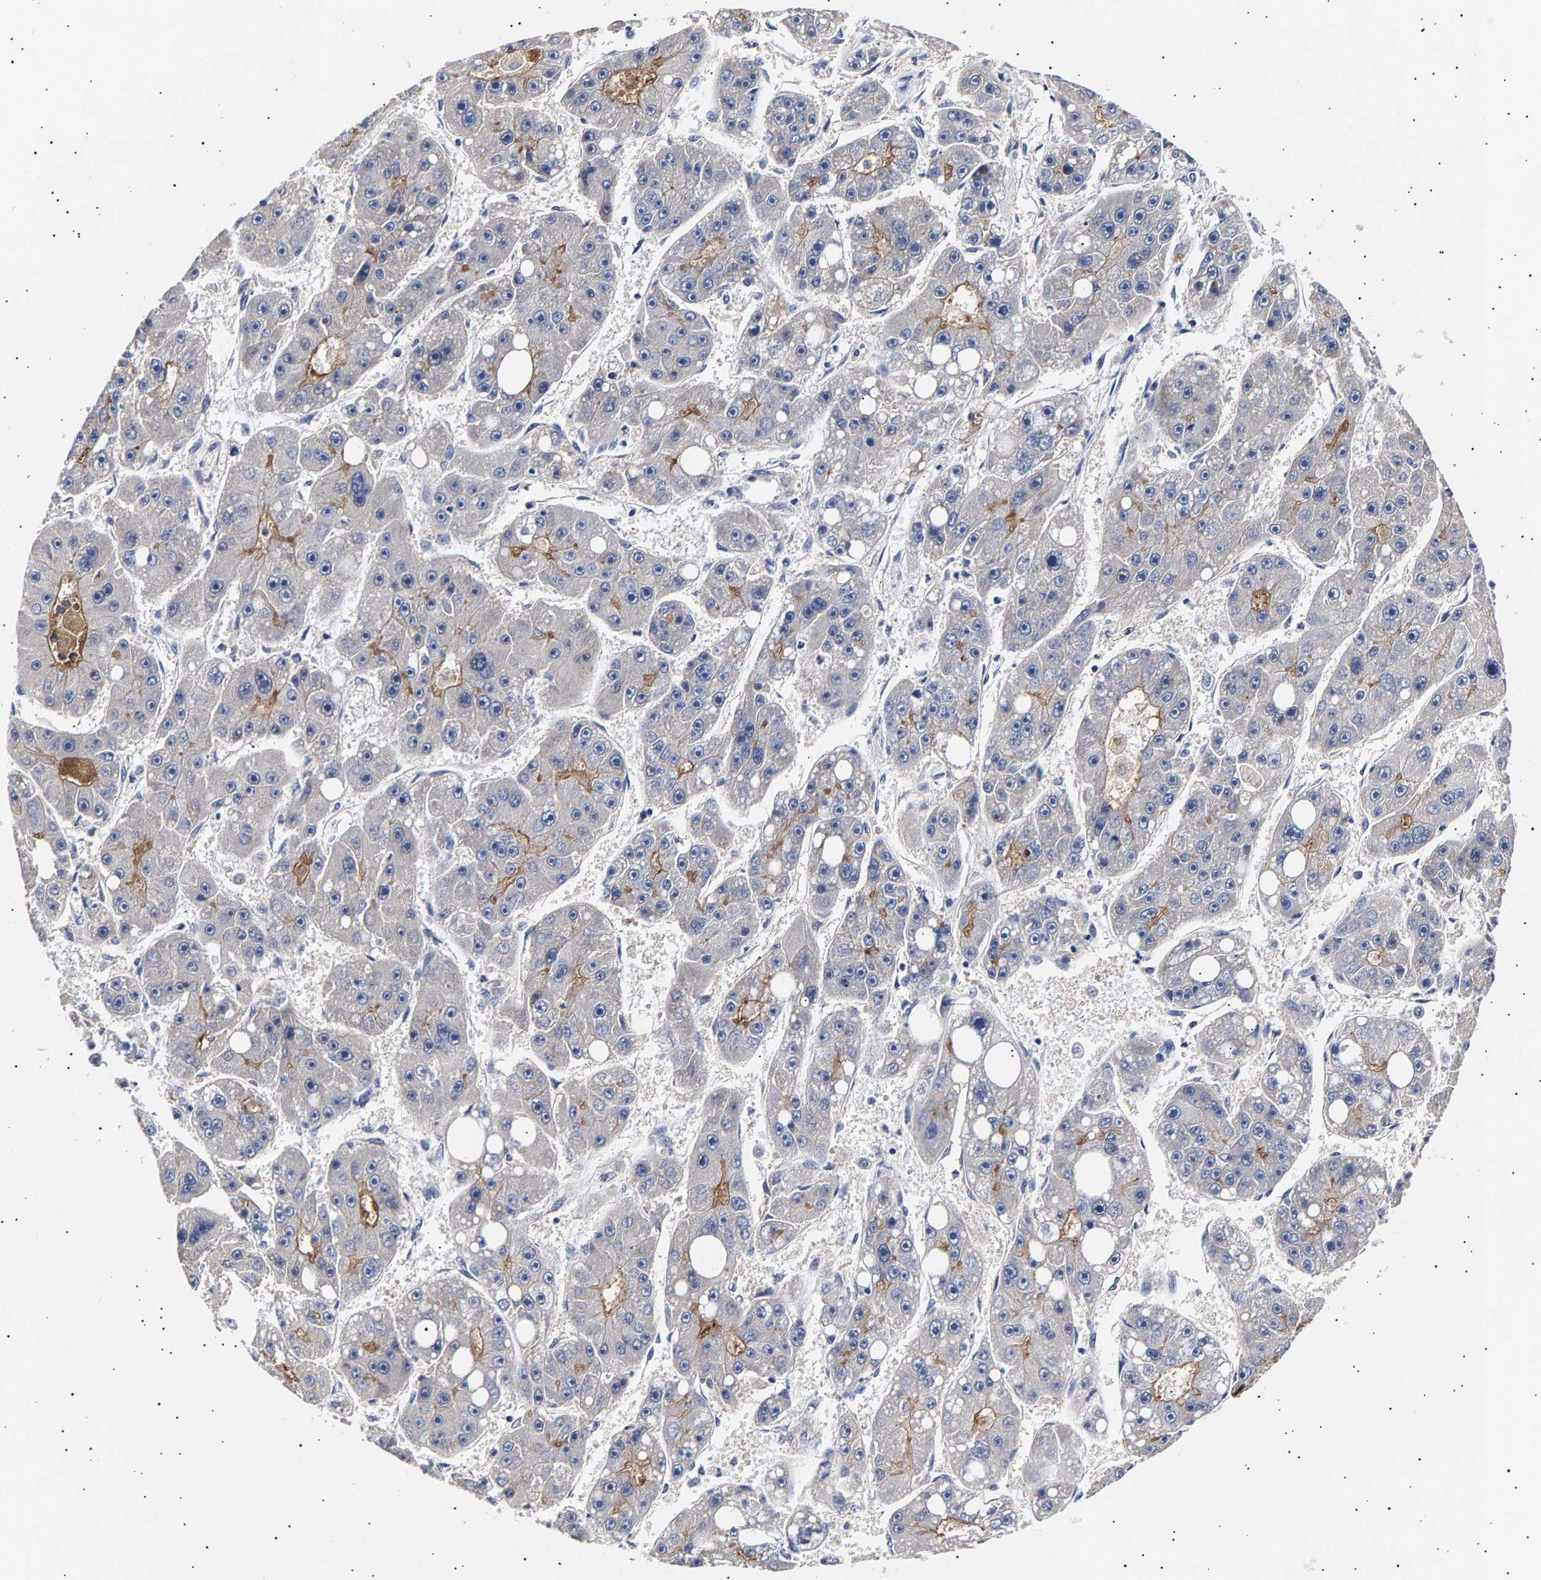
{"staining": {"intensity": "weak", "quantity": "<25%", "location": "cytoplasmic/membranous"}, "tissue": "liver cancer", "cell_type": "Tumor cells", "image_type": "cancer", "snomed": [{"axis": "morphology", "description": "Carcinoma, Hepatocellular, NOS"}, {"axis": "topography", "description": "Liver"}], "caption": "This is an IHC histopathology image of liver cancer. There is no expression in tumor cells.", "gene": "ANKRD40", "patient": {"sex": "female", "age": 61}}